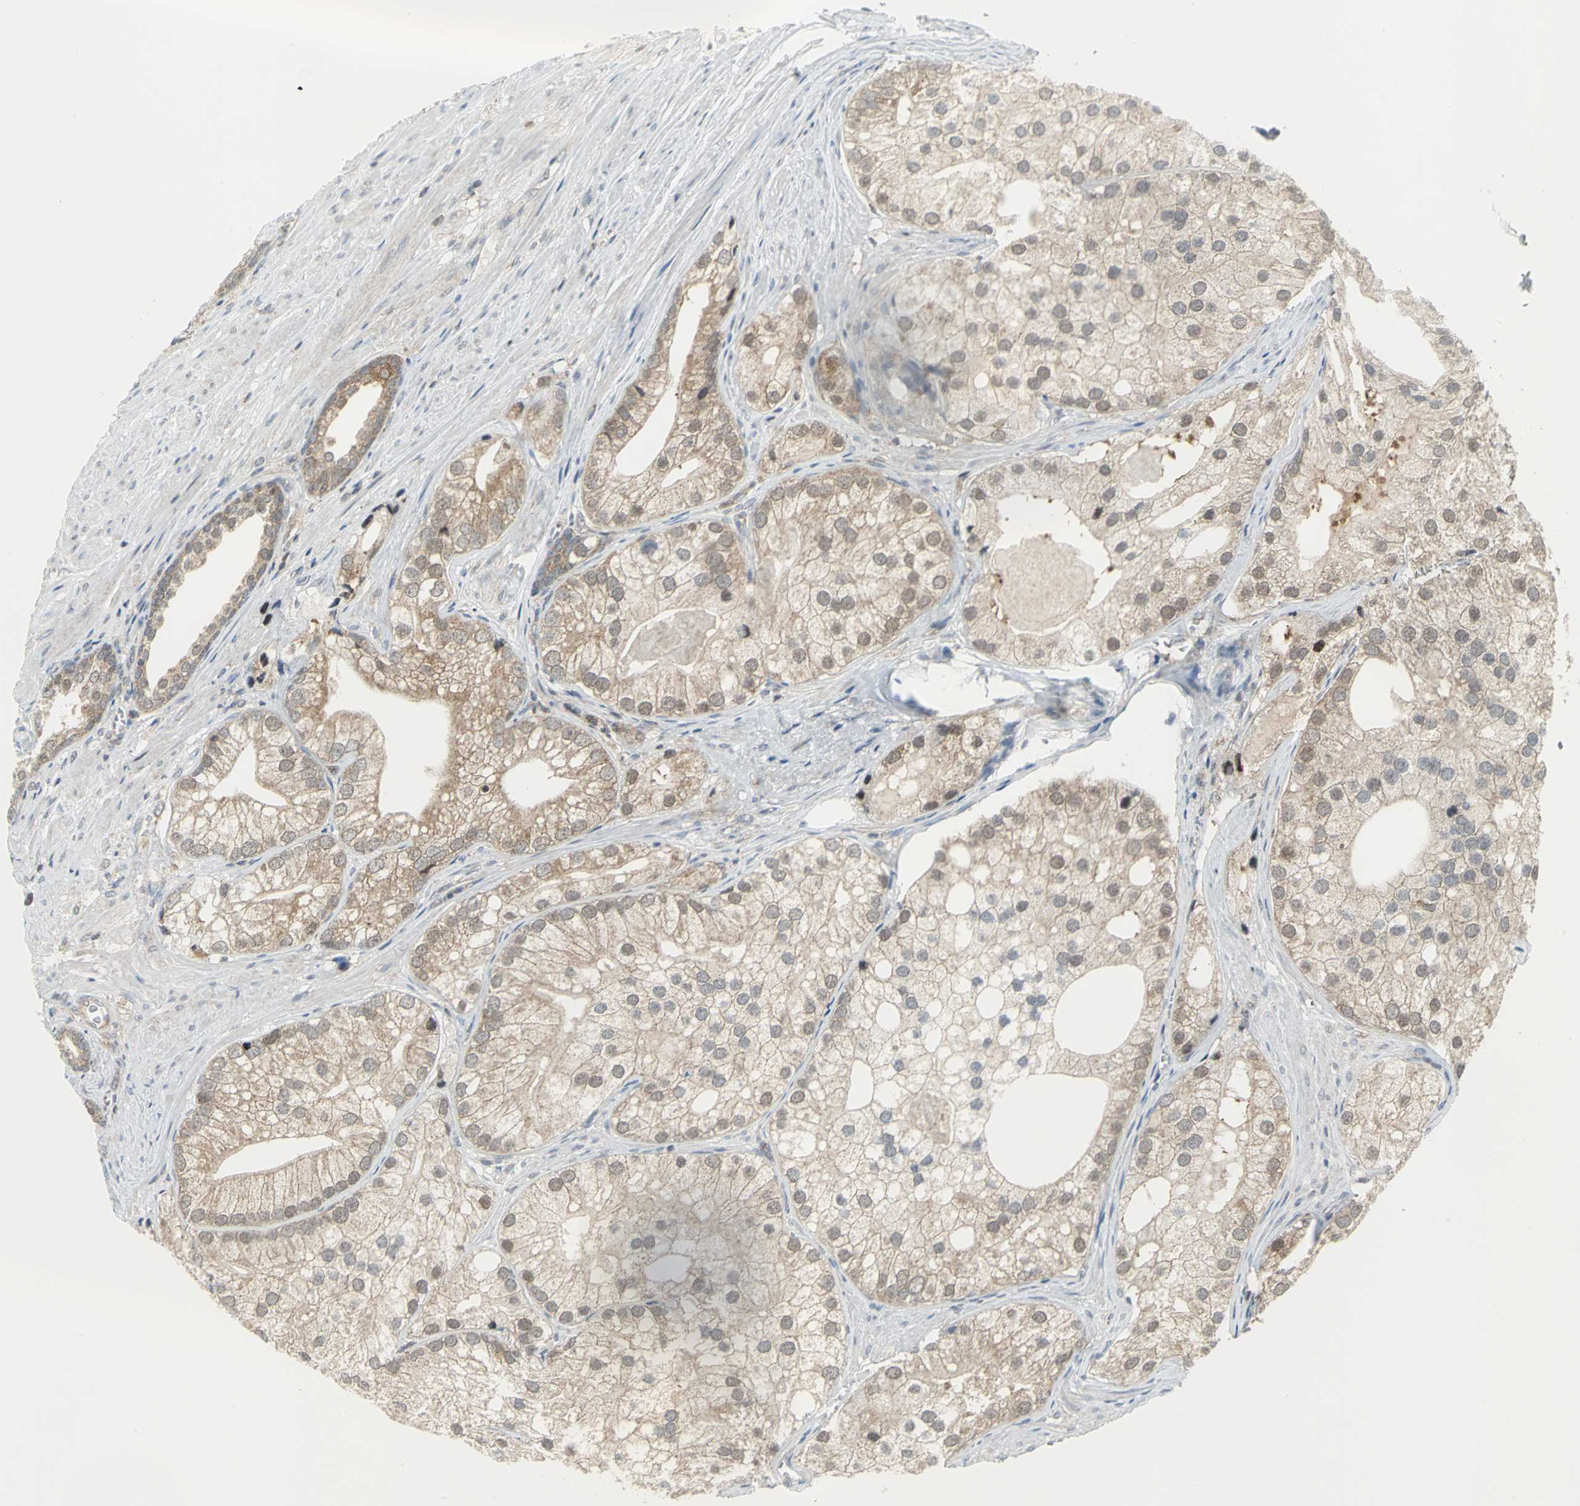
{"staining": {"intensity": "weak", "quantity": ">75%", "location": "cytoplasmic/membranous"}, "tissue": "prostate cancer", "cell_type": "Tumor cells", "image_type": "cancer", "snomed": [{"axis": "morphology", "description": "Adenocarcinoma, Low grade"}, {"axis": "topography", "description": "Prostate"}], "caption": "Immunohistochemical staining of human prostate cancer (low-grade adenocarcinoma) displays low levels of weak cytoplasmic/membranous protein expression in approximately >75% of tumor cells.", "gene": "PSMA4", "patient": {"sex": "male", "age": 69}}